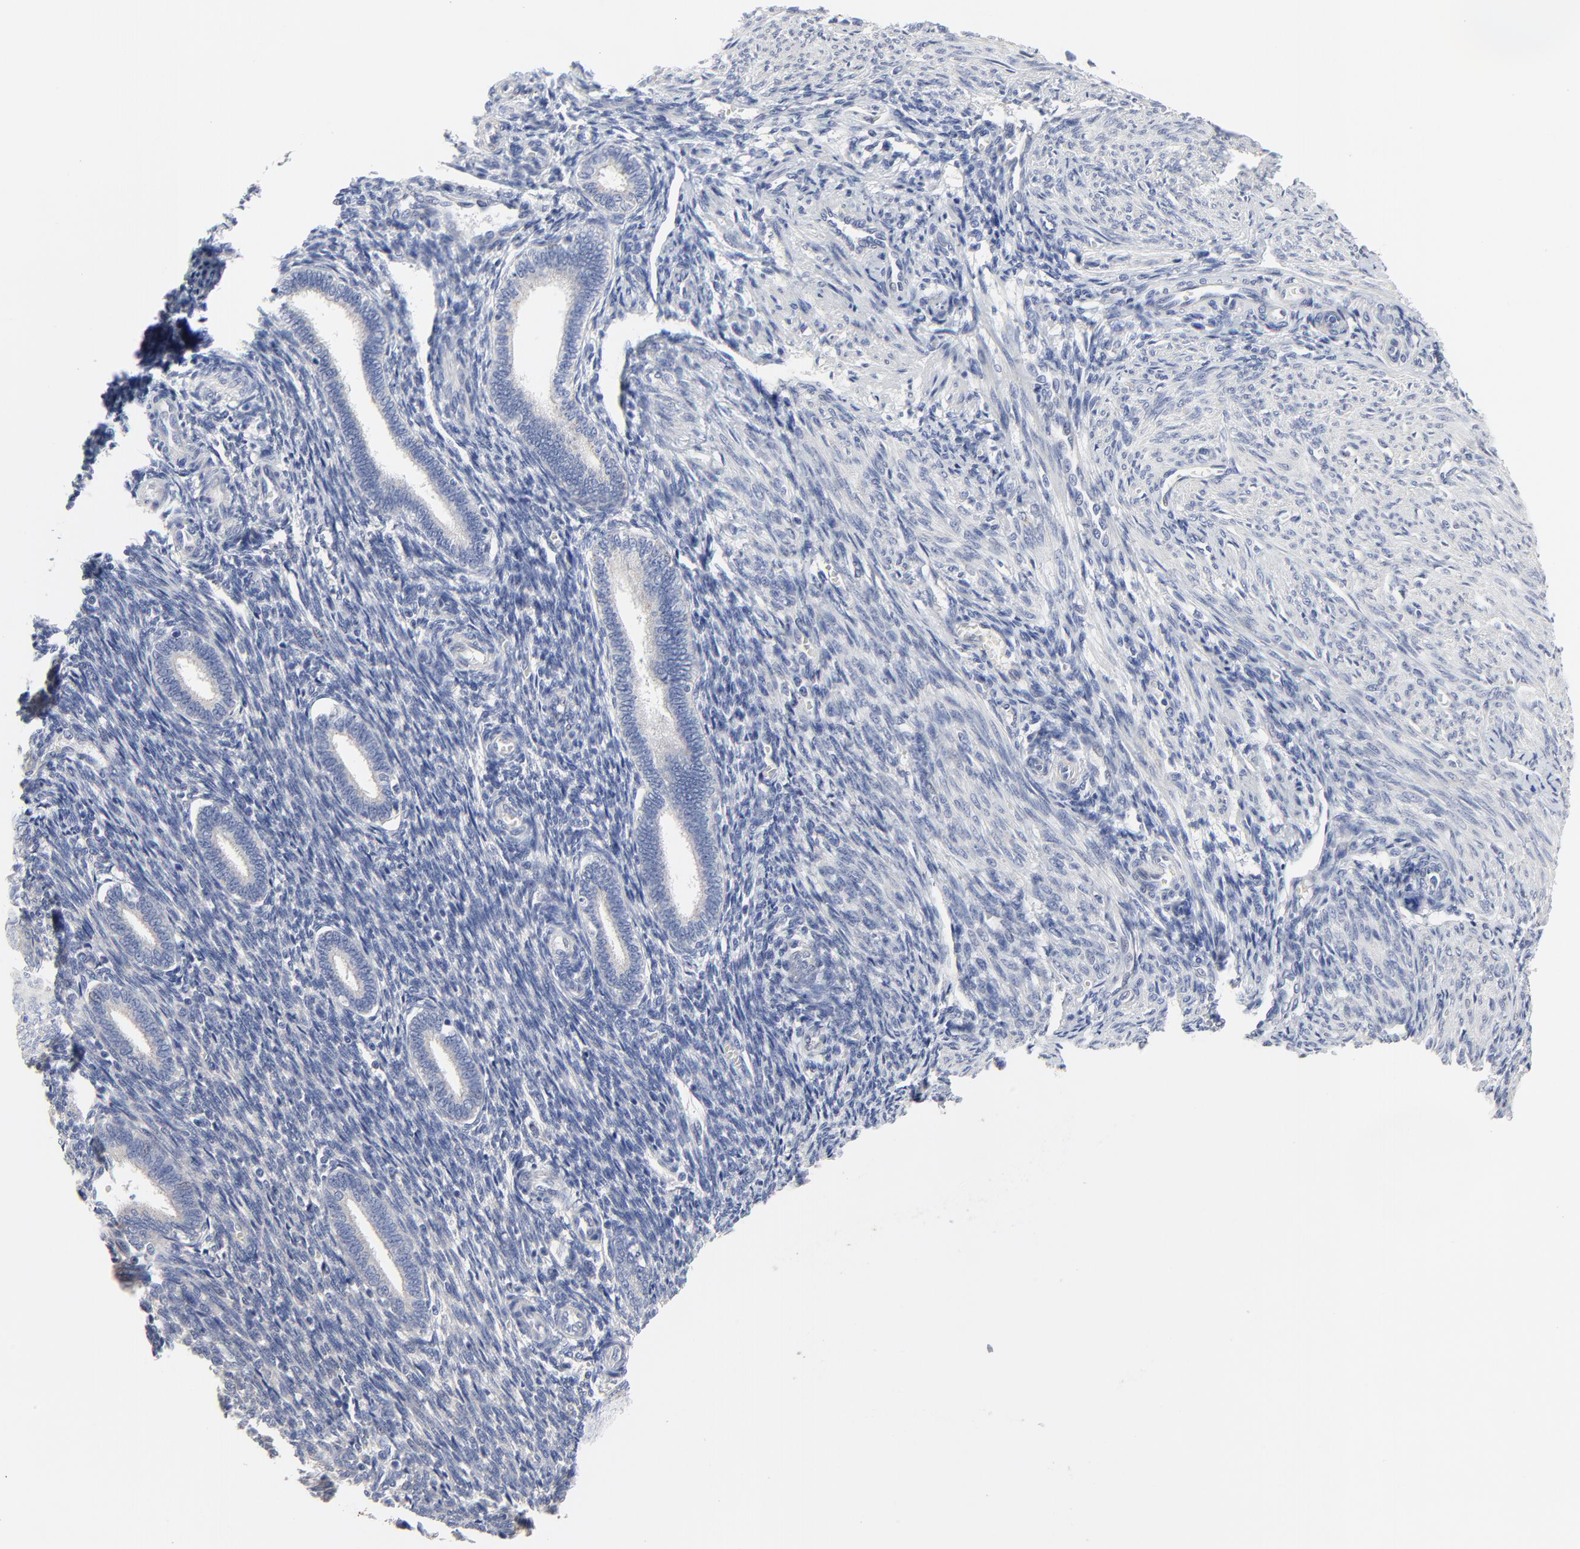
{"staining": {"intensity": "negative", "quantity": "none", "location": "none"}, "tissue": "endometrium", "cell_type": "Cells in endometrial stroma", "image_type": "normal", "snomed": [{"axis": "morphology", "description": "Normal tissue, NOS"}, {"axis": "topography", "description": "Endometrium"}], "caption": "IHC of normal endometrium demonstrates no positivity in cells in endometrial stroma. (Immunohistochemistry, brightfield microscopy, high magnification).", "gene": "DHRSX", "patient": {"sex": "female", "age": 27}}